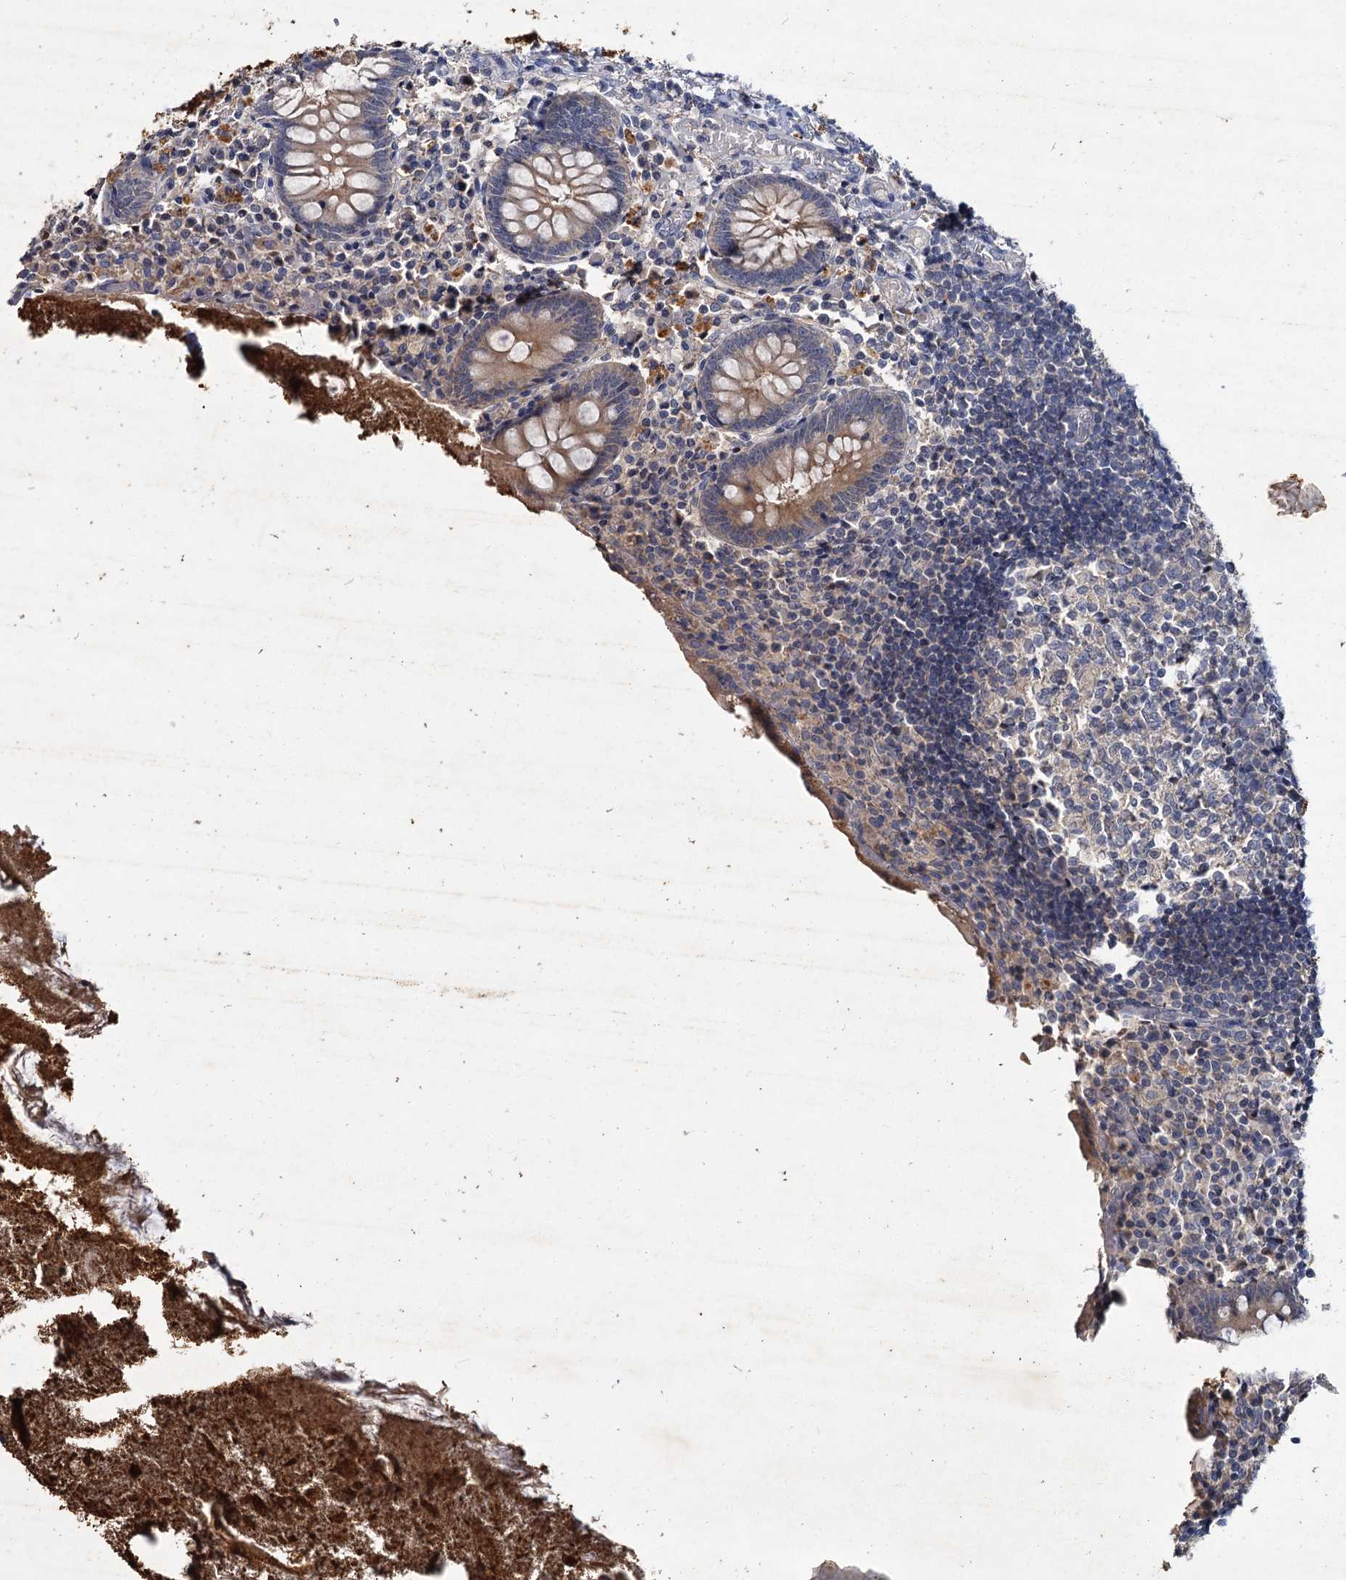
{"staining": {"intensity": "weak", "quantity": ">75%", "location": "cytoplasmic/membranous"}, "tissue": "appendix", "cell_type": "Glandular cells", "image_type": "normal", "snomed": [{"axis": "morphology", "description": "Normal tissue, NOS"}, {"axis": "topography", "description": "Appendix"}], "caption": "A micrograph of human appendix stained for a protein reveals weak cytoplasmic/membranous brown staining in glandular cells. The protein is stained brown, and the nuclei are stained in blue (DAB (3,3'-diaminobenzidine) IHC with brightfield microscopy, high magnification).", "gene": "ATP9A", "patient": {"sex": "female", "age": 17}}